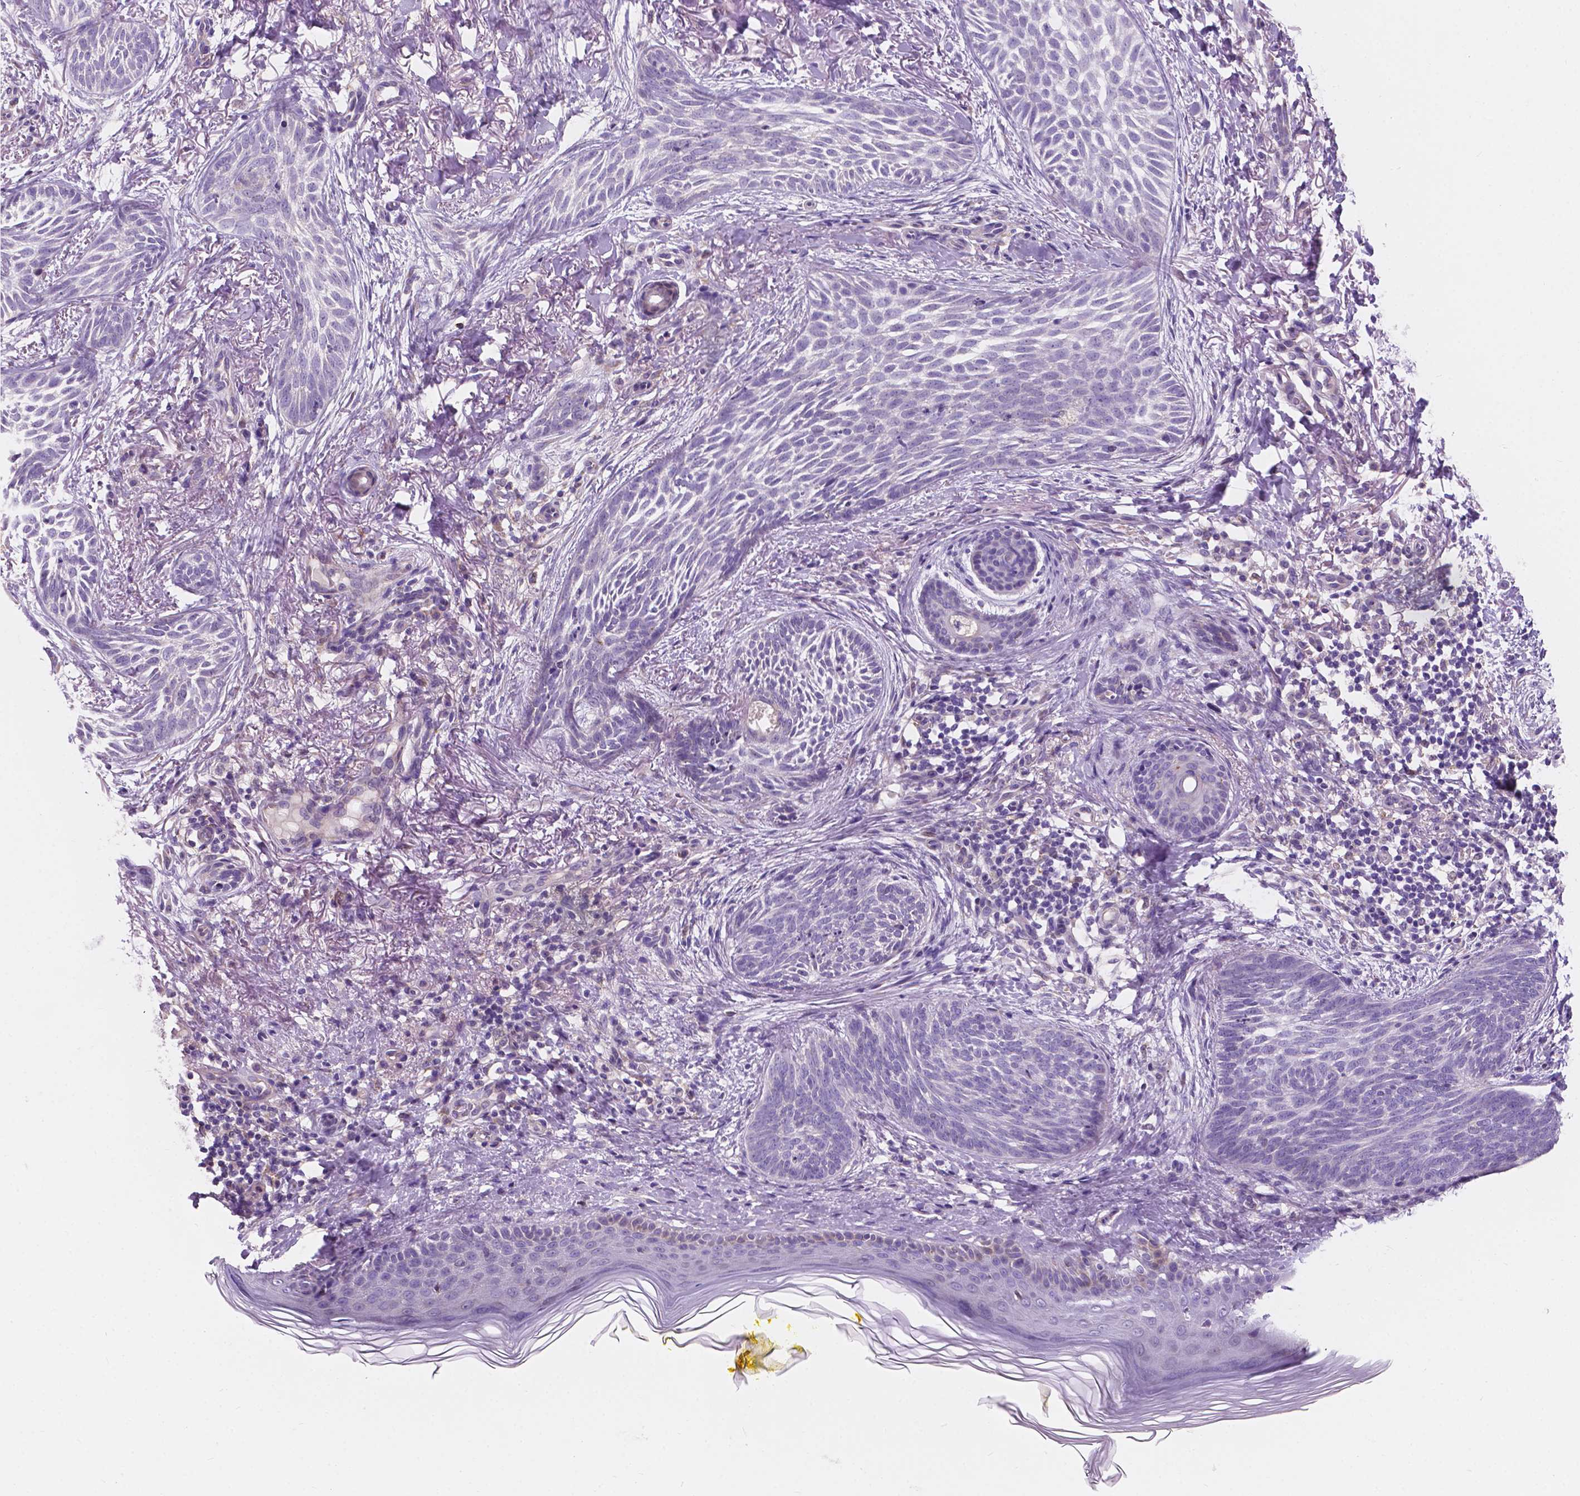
{"staining": {"intensity": "negative", "quantity": "none", "location": "none"}, "tissue": "skin cancer", "cell_type": "Tumor cells", "image_type": "cancer", "snomed": [{"axis": "morphology", "description": "Basal cell carcinoma"}, {"axis": "topography", "description": "Skin"}], "caption": "Immunohistochemistry of skin cancer demonstrates no staining in tumor cells.", "gene": "IREB2", "patient": {"sex": "female", "age": 68}}